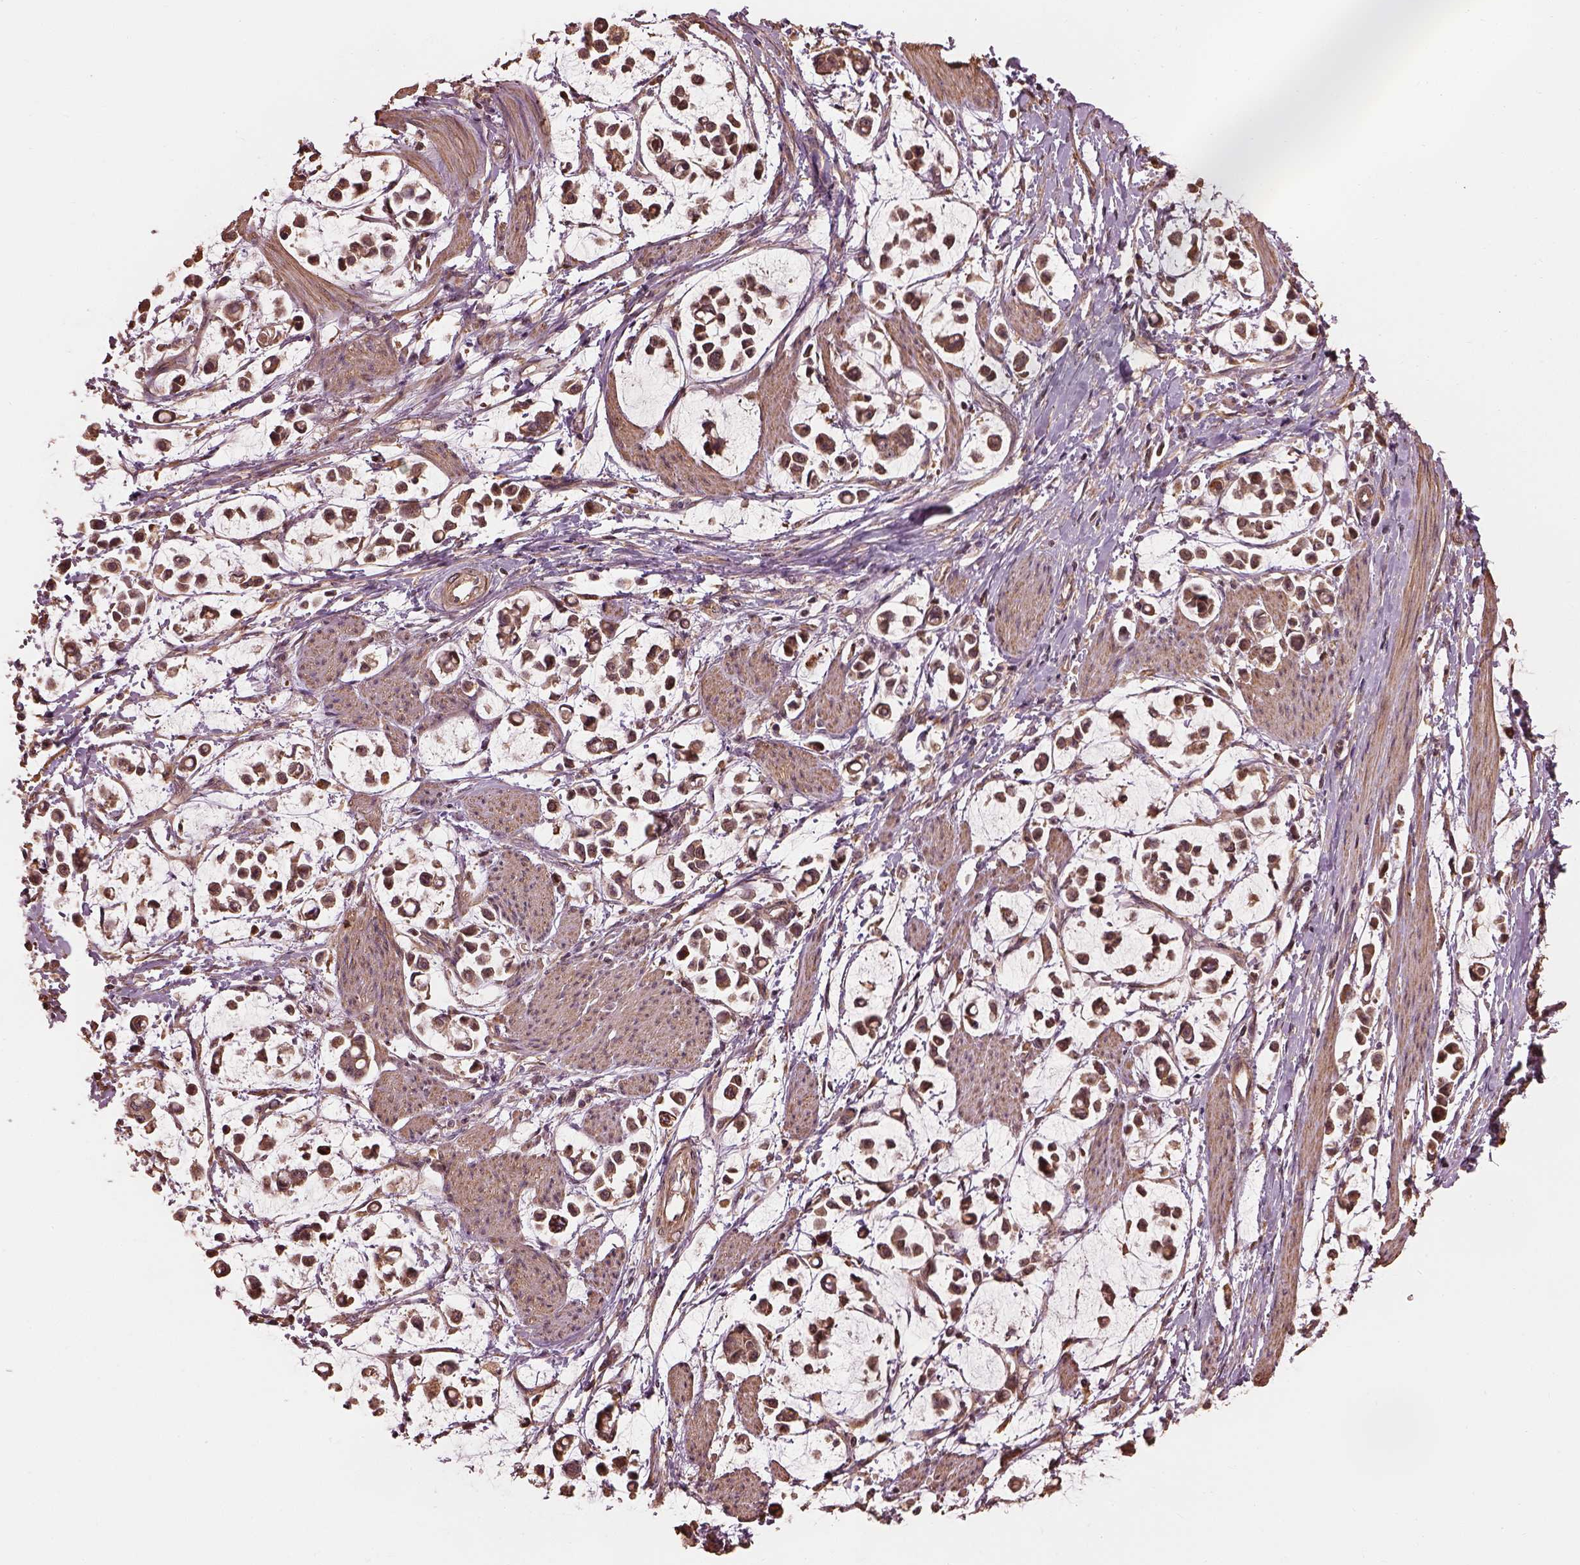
{"staining": {"intensity": "moderate", "quantity": ">75%", "location": "cytoplasmic/membranous"}, "tissue": "stomach cancer", "cell_type": "Tumor cells", "image_type": "cancer", "snomed": [{"axis": "morphology", "description": "Adenocarcinoma, NOS"}, {"axis": "topography", "description": "Stomach"}], "caption": "Immunohistochemical staining of human stomach adenocarcinoma displays medium levels of moderate cytoplasmic/membranous positivity in approximately >75% of tumor cells.", "gene": "METTL4", "patient": {"sex": "male", "age": 82}}